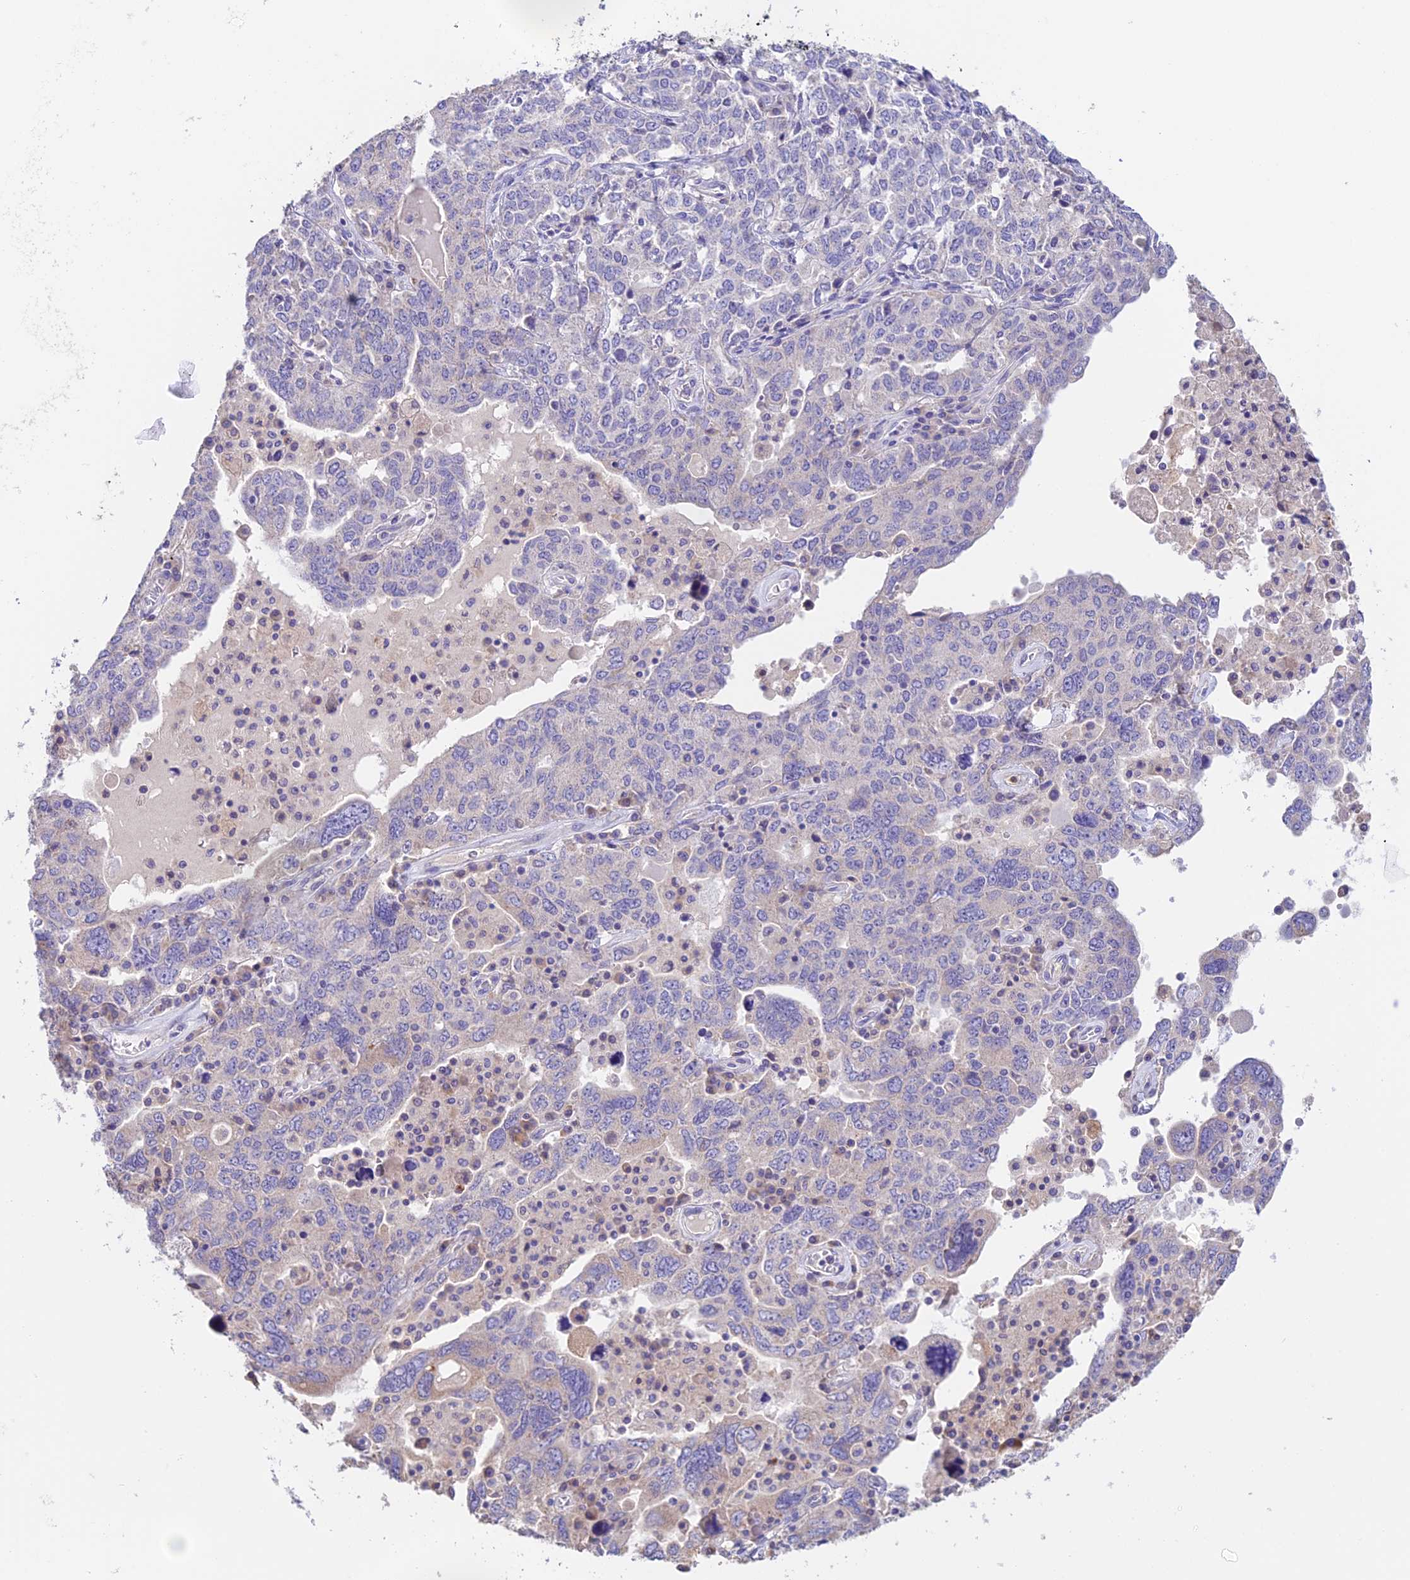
{"staining": {"intensity": "negative", "quantity": "none", "location": "none"}, "tissue": "ovarian cancer", "cell_type": "Tumor cells", "image_type": "cancer", "snomed": [{"axis": "morphology", "description": "Carcinoma, endometroid"}, {"axis": "topography", "description": "Ovary"}], "caption": "Tumor cells show no significant protein expression in ovarian cancer. Brightfield microscopy of immunohistochemistry stained with DAB (3,3'-diaminobenzidine) (brown) and hematoxylin (blue), captured at high magnification.", "gene": "EMC3", "patient": {"sex": "female", "age": 62}}